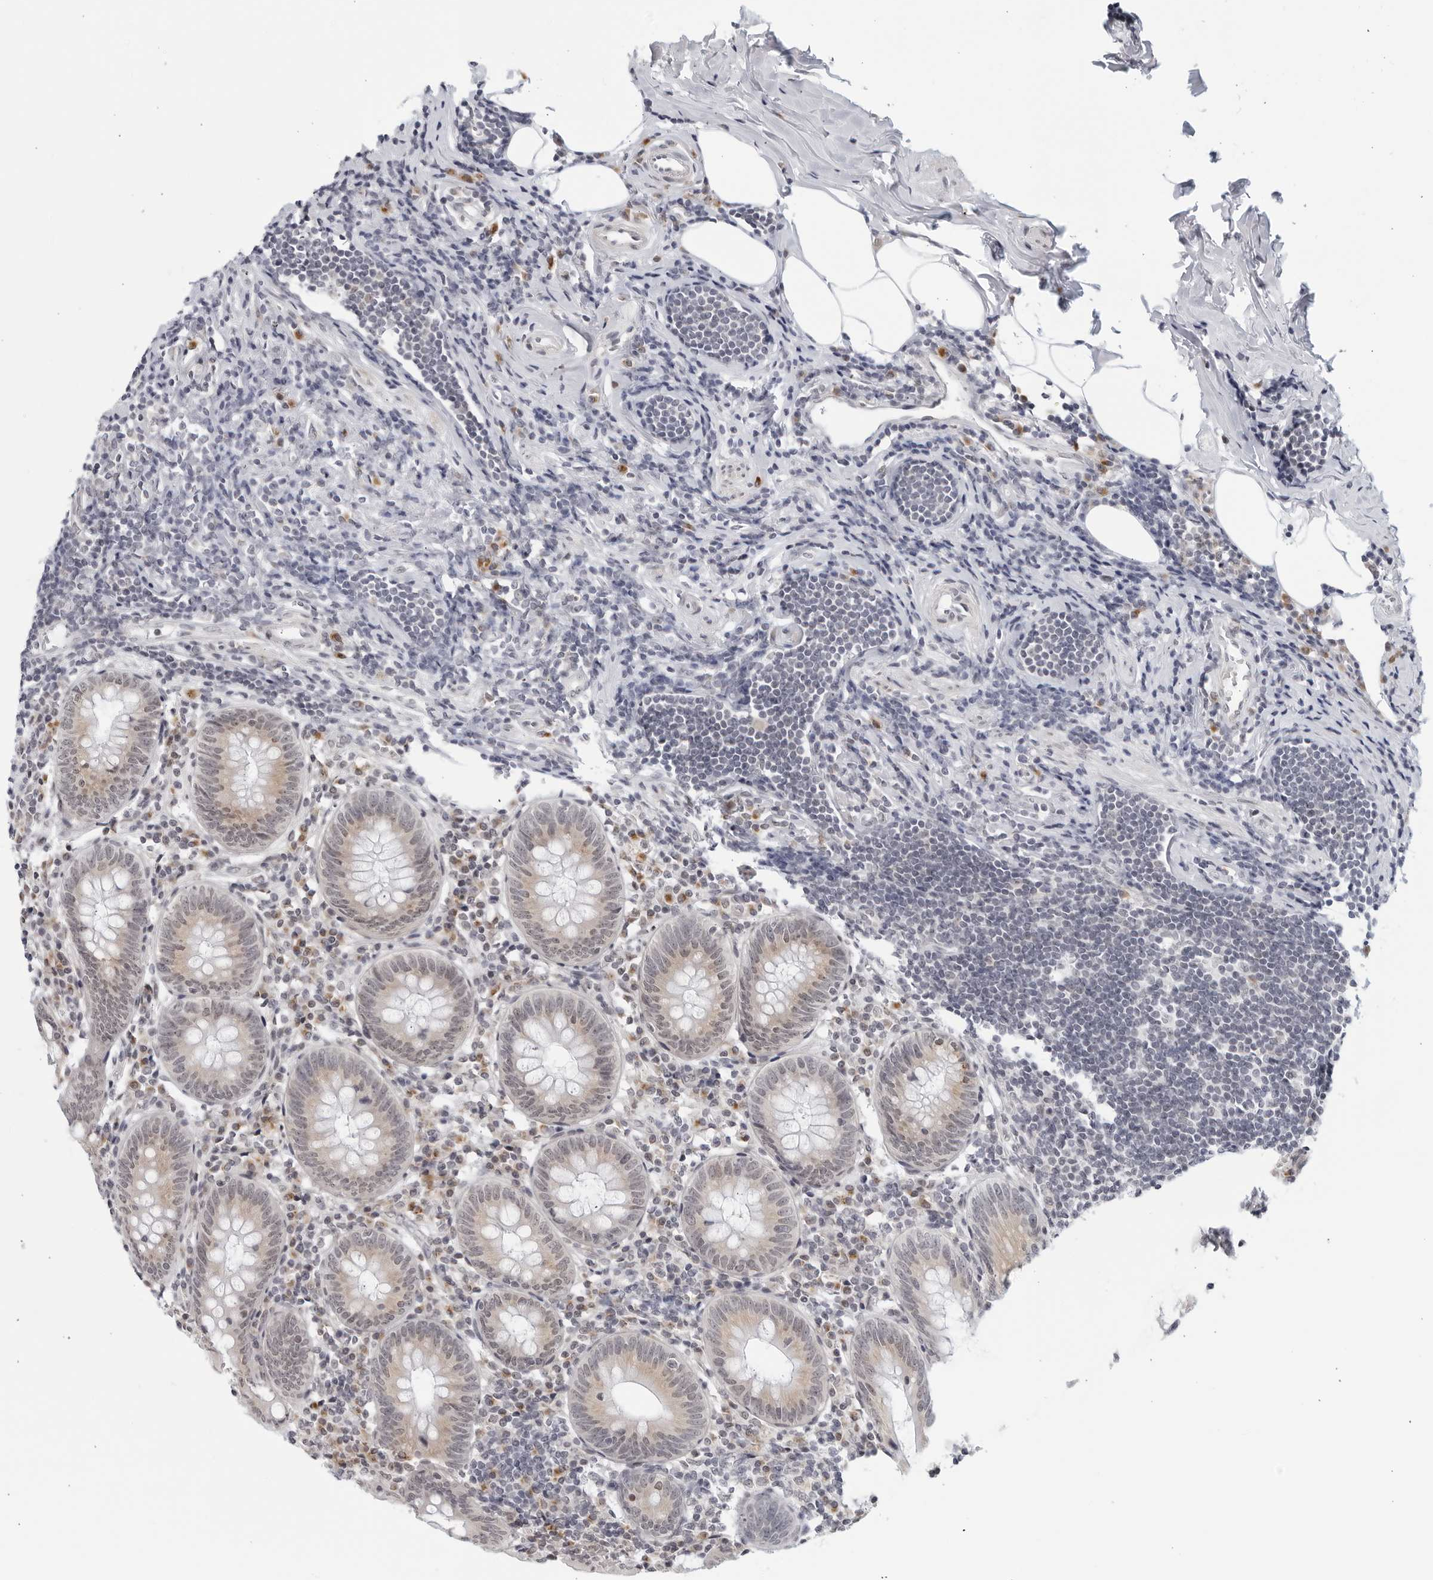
{"staining": {"intensity": "weak", "quantity": "<25%", "location": "cytoplasmic/membranous"}, "tissue": "appendix", "cell_type": "Glandular cells", "image_type": "normal", "snomed": [{"axis": "morphology", "description": "Normal tissue, NOS"}, {"axis": "topography", "description": "Appendix"}], "caption": "A high-resolution photomicrograph shows immunohistochemistry (IHC) staining of benign appendix, which displays no significant positivity in glandular cells. (Brightfield microscopy of DAB (3,3'-diaminobenzidine) immunohistochemistry (IHC) at high magnification).", "gene": "WDTC1", "patient": {"sex": "female", "age": 54}}